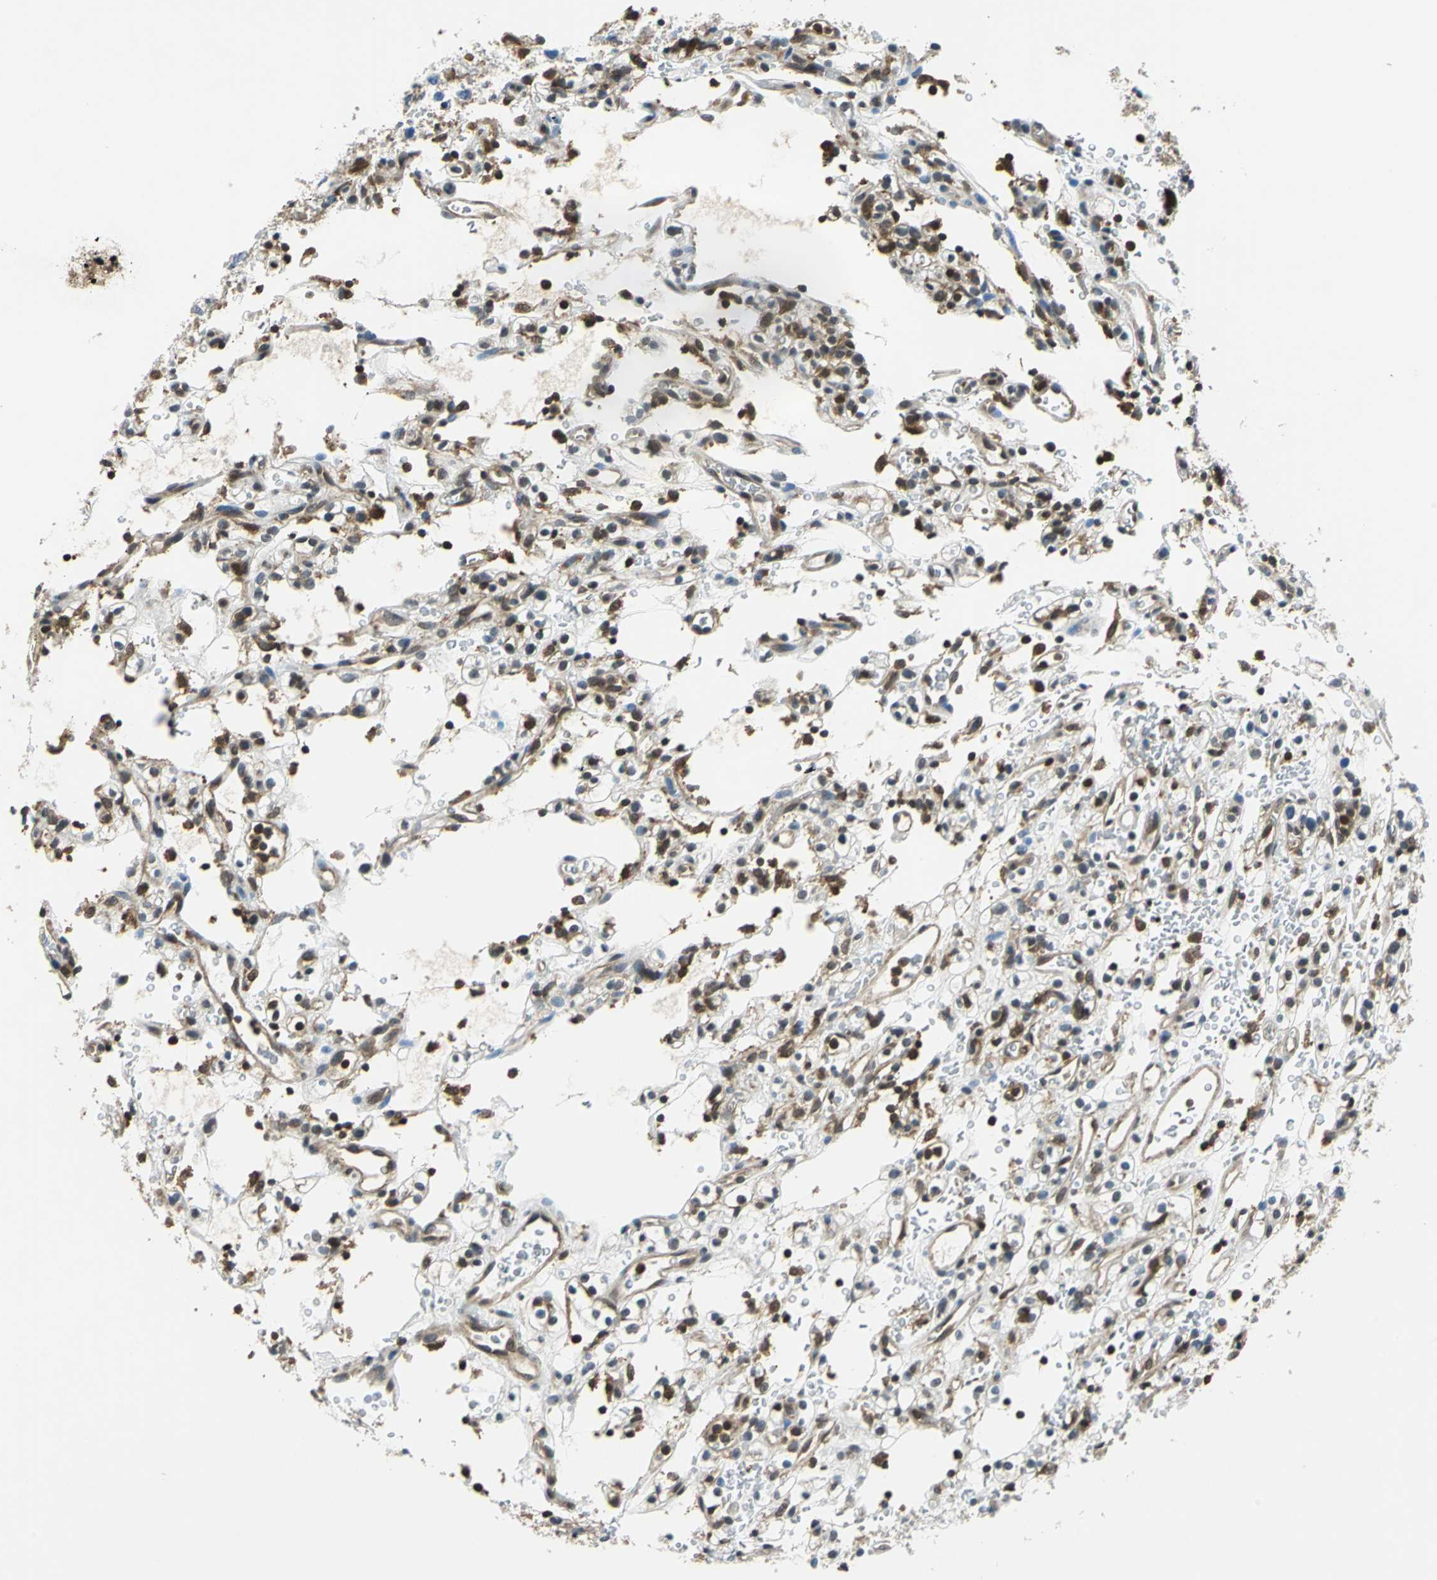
{"staining": {"intensity": "strong", "quantity": ">75%", "location": "cytoplasmic/membranous,nuclear"}, "tissue": "renal cancer", "cell_type": "Tumor cells", "image_type": "cancer", "snomed": [{"axis": "morphology", "description": "Normal tissue, NOS"}, {"axis": "morphology", "description": "Adenocarcinoma, NOS"}, {"axis": "topography", "description": "Kidney"}], "caption": "IHC image of neoplastic tissue: human adenocarcinoma (renal) stained using immunohistochemistry displays high levels of strong protein expression localized specifically in the cytoplasmic/membranous and nuclear of tumor cells, appearing as a cytoplasmic/membranous and nuclear brown color.", "gene": "ARPC3", "patient": {"sex": "female", "age": 72}}